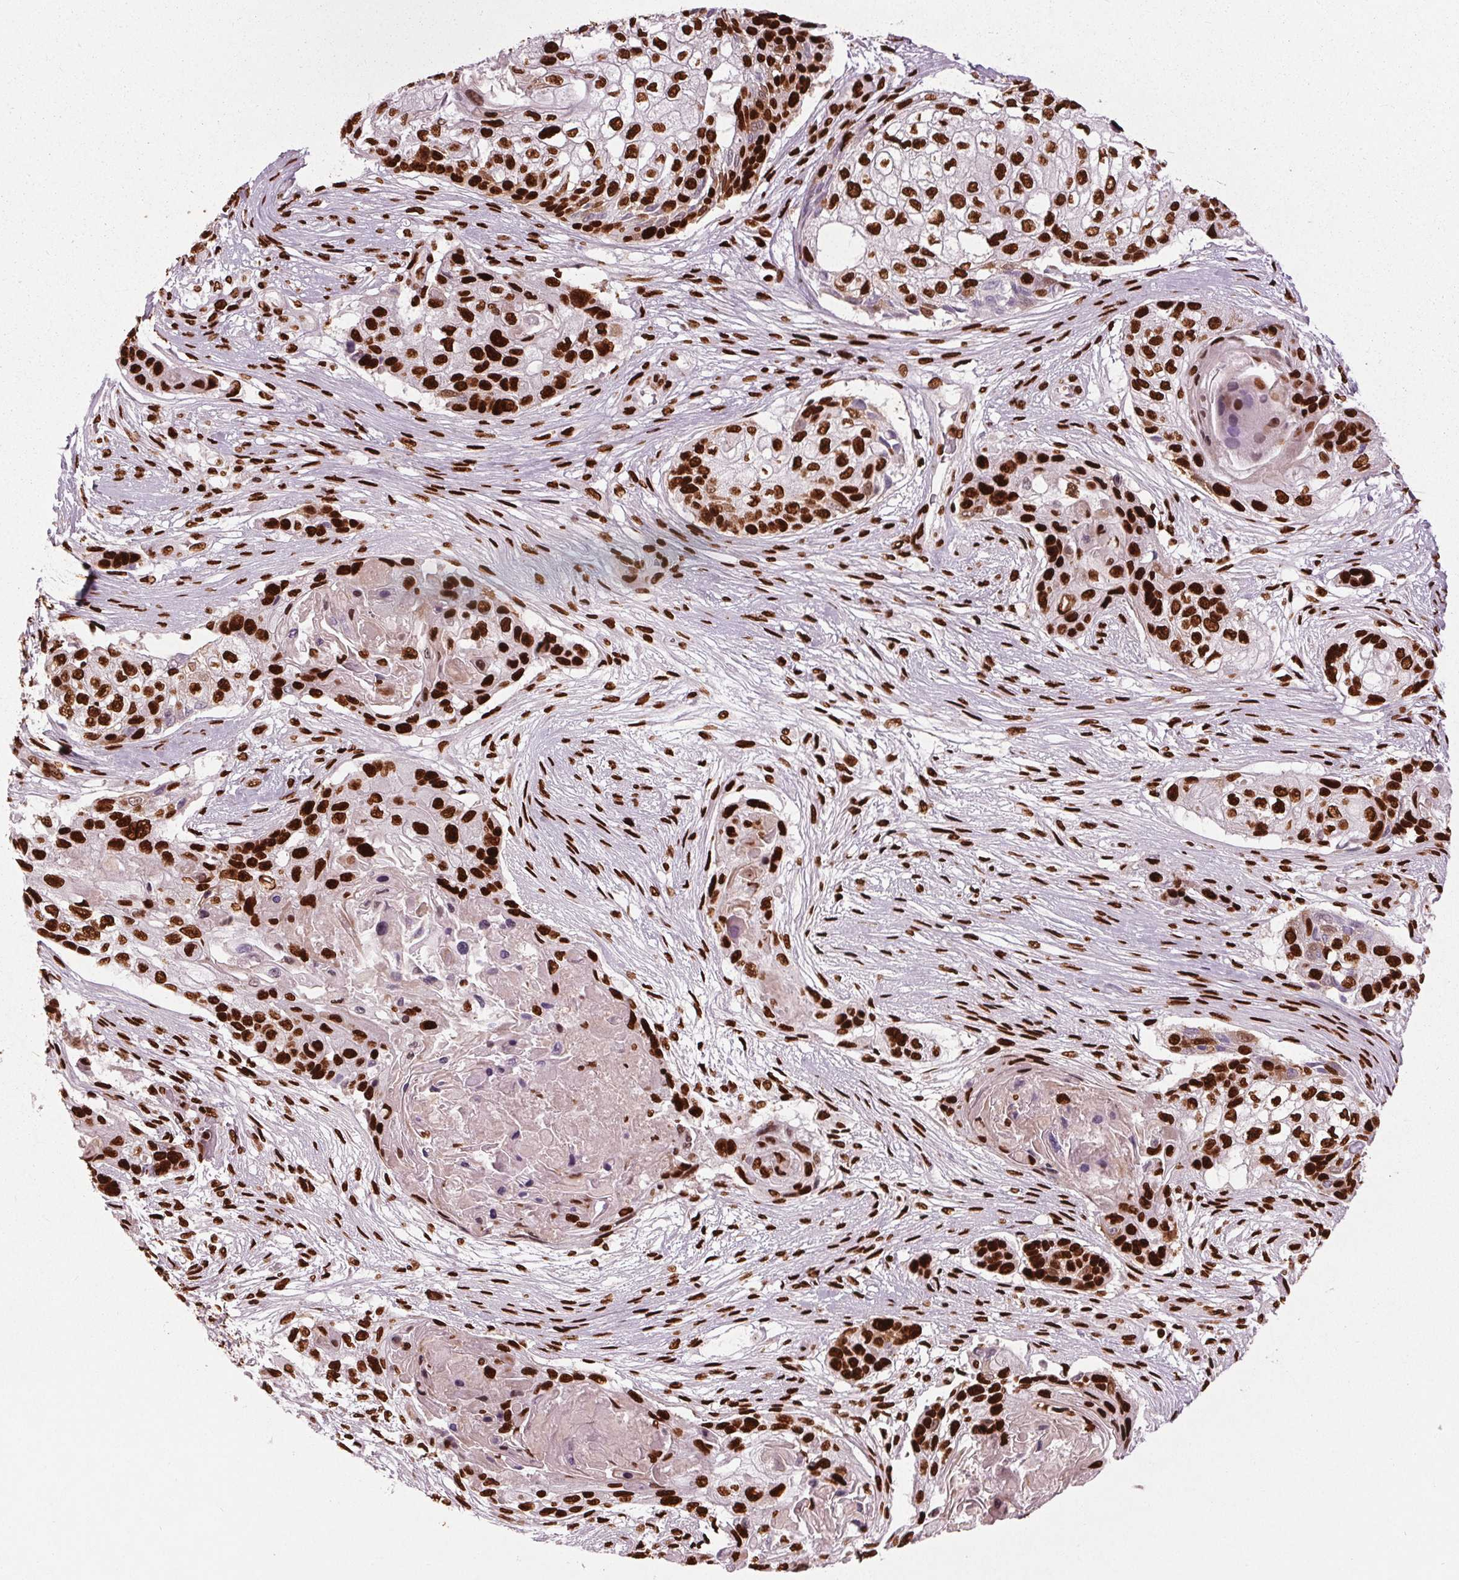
{"staining": {"intensity": "strong", "quantity": ">75%", "location": "nuclear"}, "tissue": "lung cancer", "cell_type": "Tumor cells", "image_type": "cancer", "snomed": [{"axis": "morphology", "description": "Squamous cell carcinoma, NOS"}, {"axis": "topography", "description": "Lung"}], "caption": "The immunohistochemical stain labels strong nuclear expression in tumor cells of lung squamous cell carcinoma tissue. (brown staining indicates protein expression, while blue staining denotes nuclei).", "gene": "BRD4", "patient": {"sex": "male", "age": 69}}